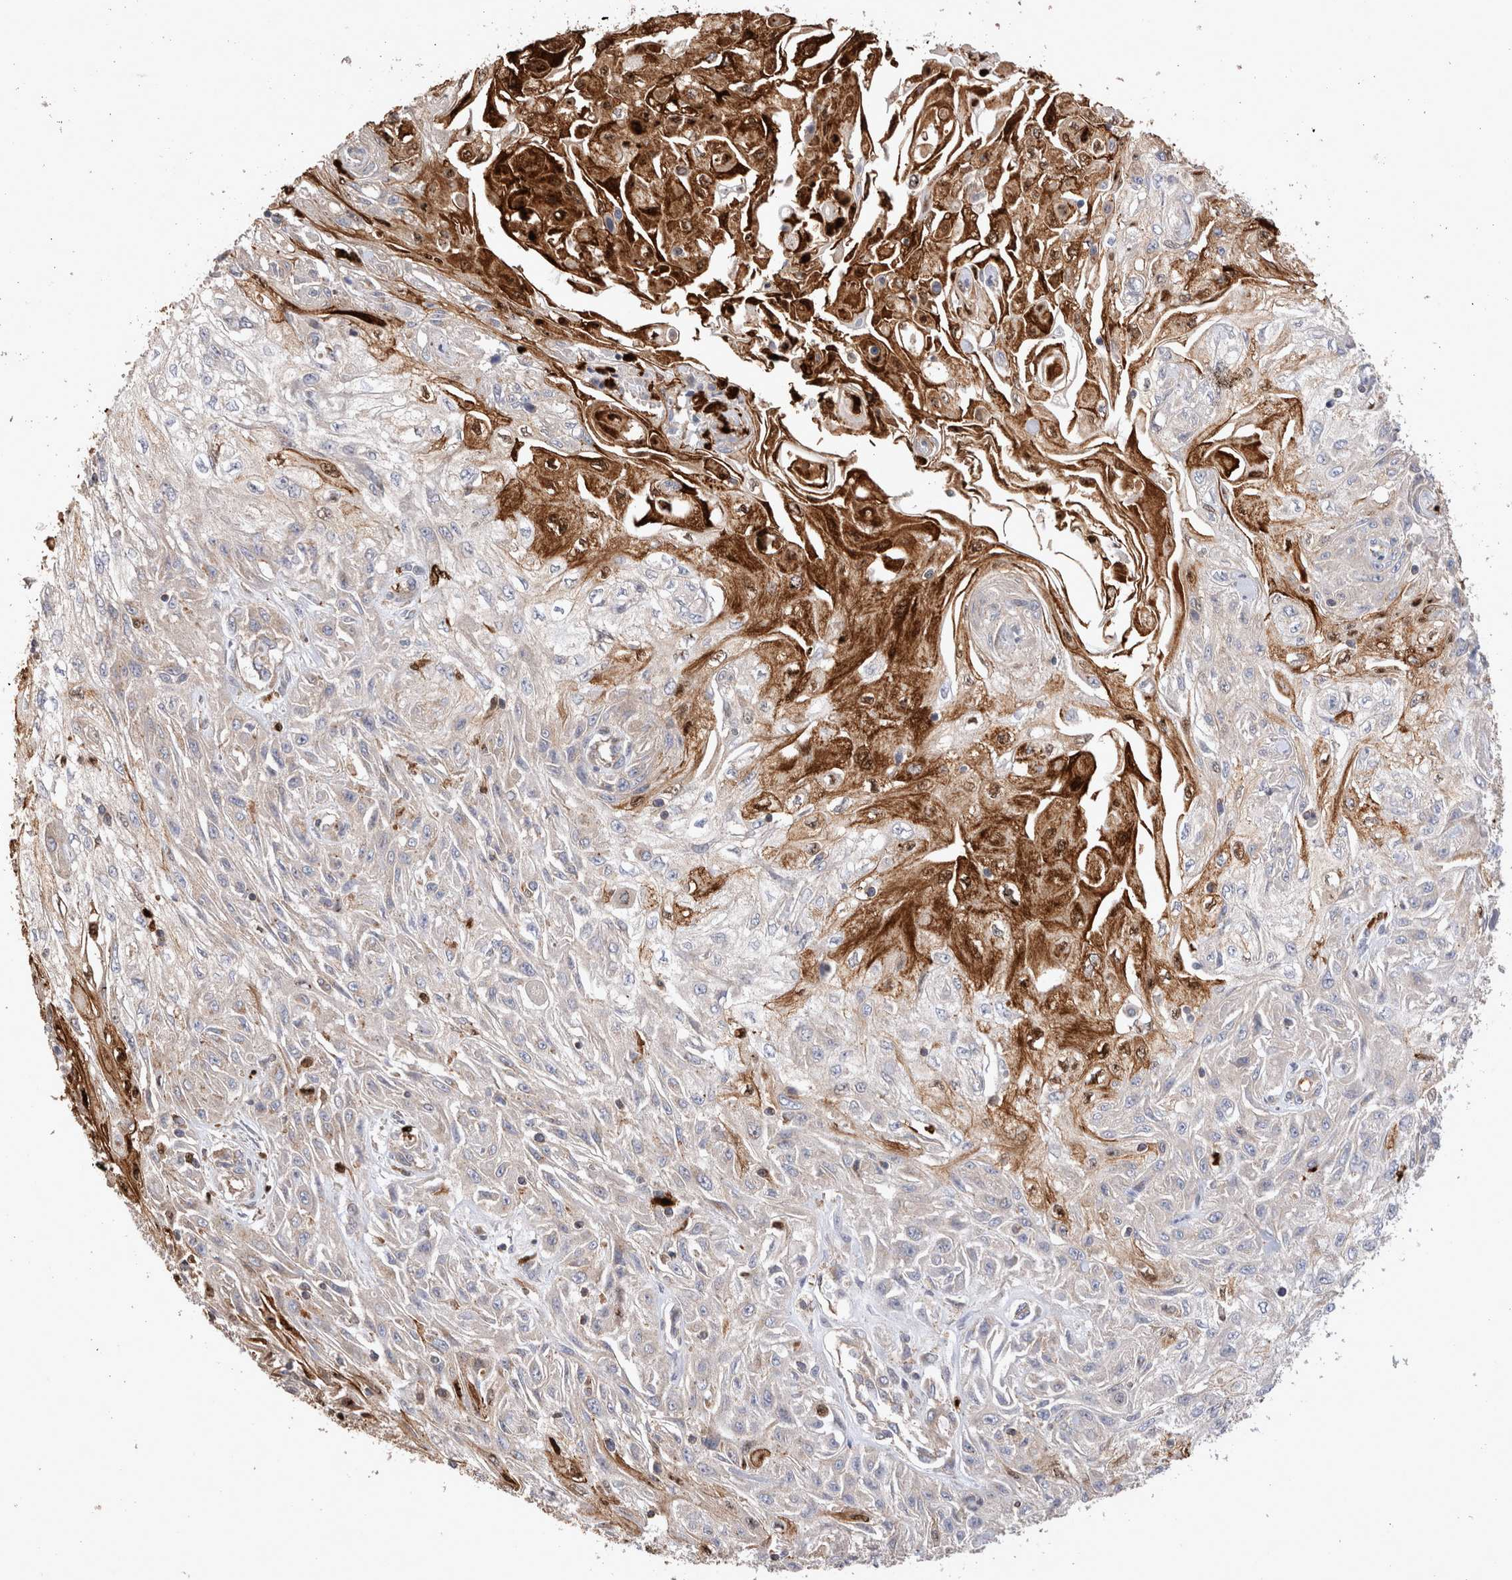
{"staining": {"intensity": "weak", "quantity": "<25%", "location": "cytoplasmic/membranous"}, "tissue": "skin cancer", "cell_type": "Tumor cells", "image_type": "cancer", "snomed": [{"axis": "morphology", "description": "Squamous cell carcinoma, NOS"}, {"axis": "morphology", "description": "Squamous cell carcinoma, metastatic, NOS"}, {"axis": "topography", "description": "Skin"}, {"axis": "topography", "description": "Lymph node"}], "caption": "This is a image of IHC staining of skin metastatic squamous cell carcinoma, which shows no staining in tumor cells.", "gene": "NXT2", "patient": {"sex": "male", "age": 75}}